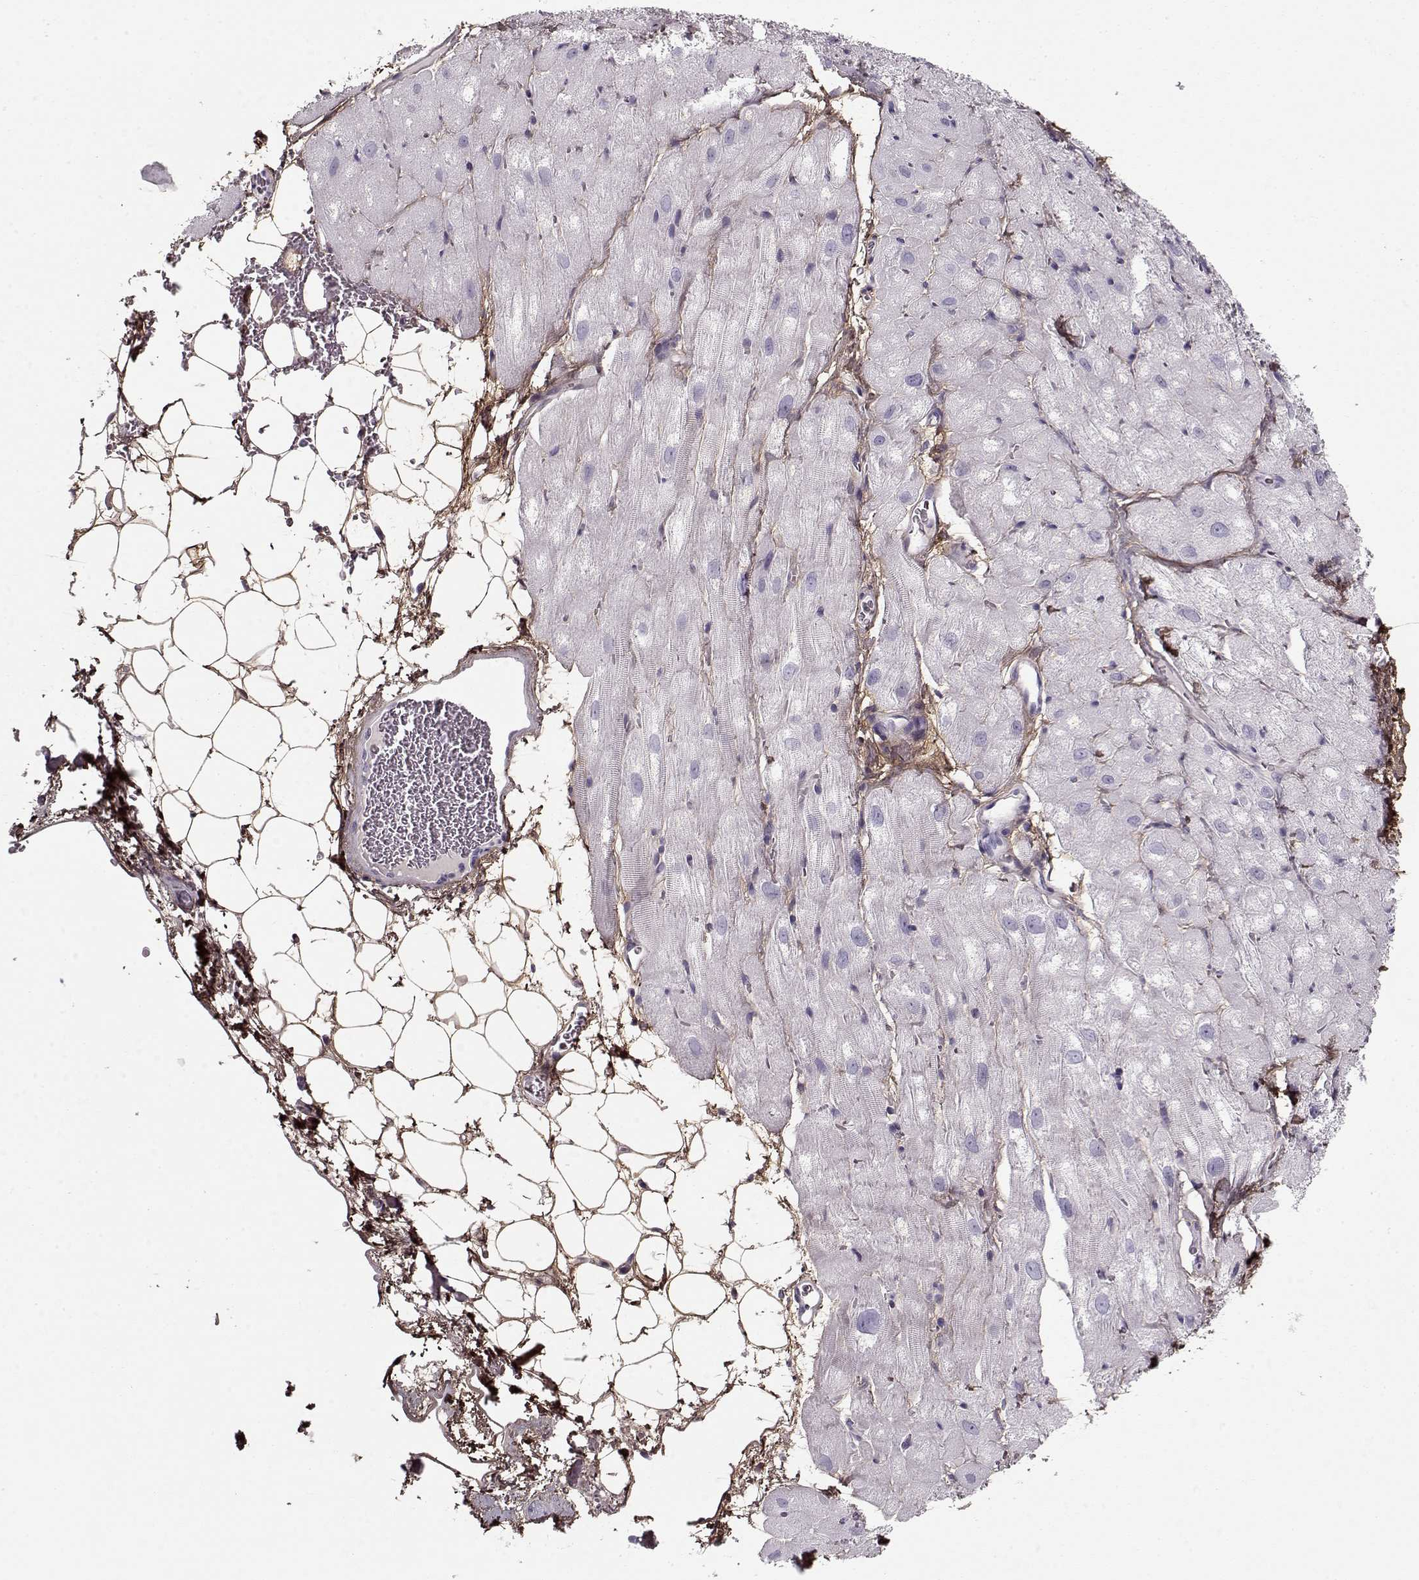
{"staining": {"intensity": "negative", "quantity": "none", "location": "none"}, "tissue": "heart muscle", "cell_type": "Cardiomyocytes", "image_type": "normal", "snomed": [{"axis": "morphology", "description": "Normal tissue, NOS"}, {"axis": "topography", "description": "Heart"}], "caption": "Benign heart muscle was stained to show a protein in brown. There is no significant staining in cardiomyocytes. (DAB IHC, high magnification).", "gene": "LUM", "patient": {"sex": "male", "age": 61}}